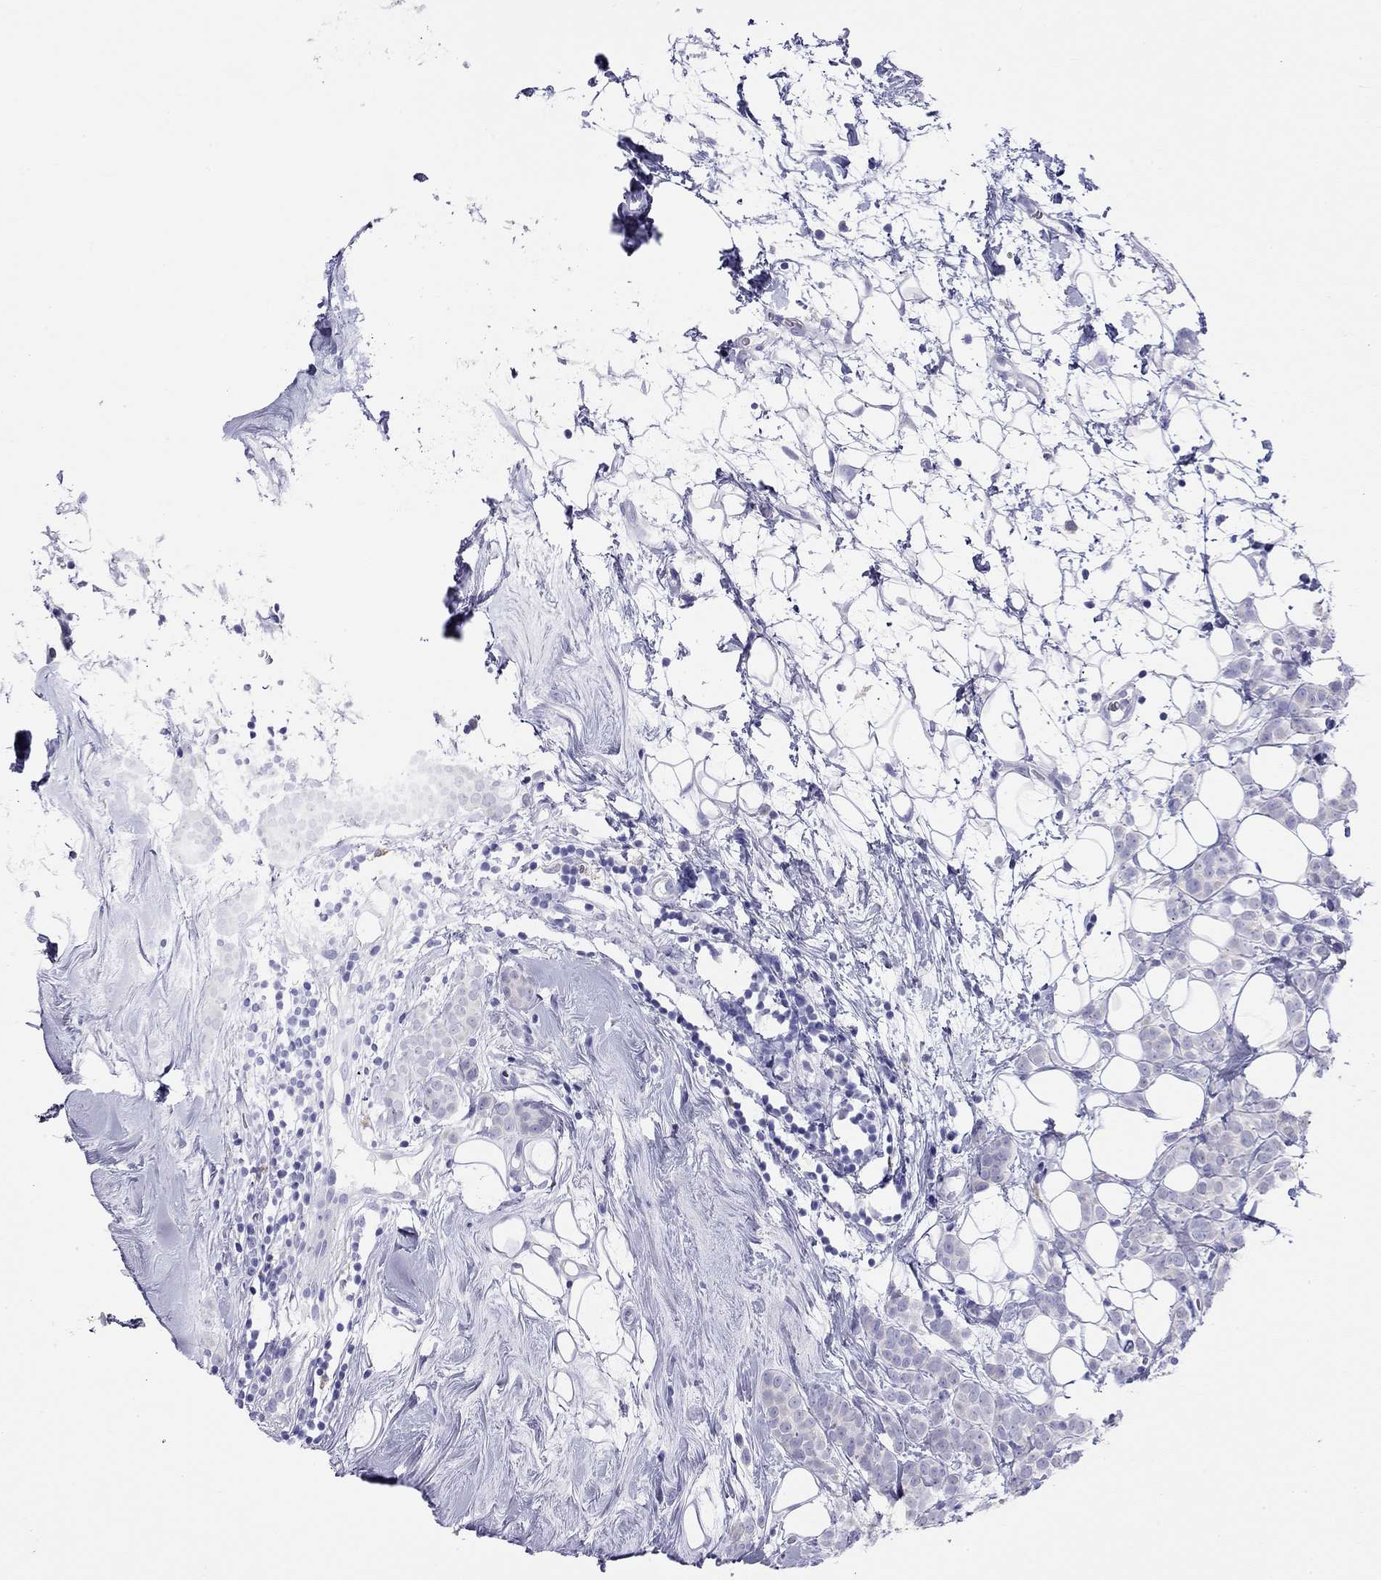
{"staining": {"intensity": "negative", "quantity": "none", "location": "none"}, "tissue": "breast cancer", "cell_type": "Tumor cells", "image_type": "cancer", "snomed": [{"axis": "morphology", "description": "Lobular carcinoma"}, {"axis": "topography", "description": "Breast"}], "caption": "The immunohistochemistry micrograph has no significant staining in tumor cells of lobular carcinoma (breast) tissue.", "gene": "HLA-DQB2", "patient": {"sex": "female", "age": 49}}